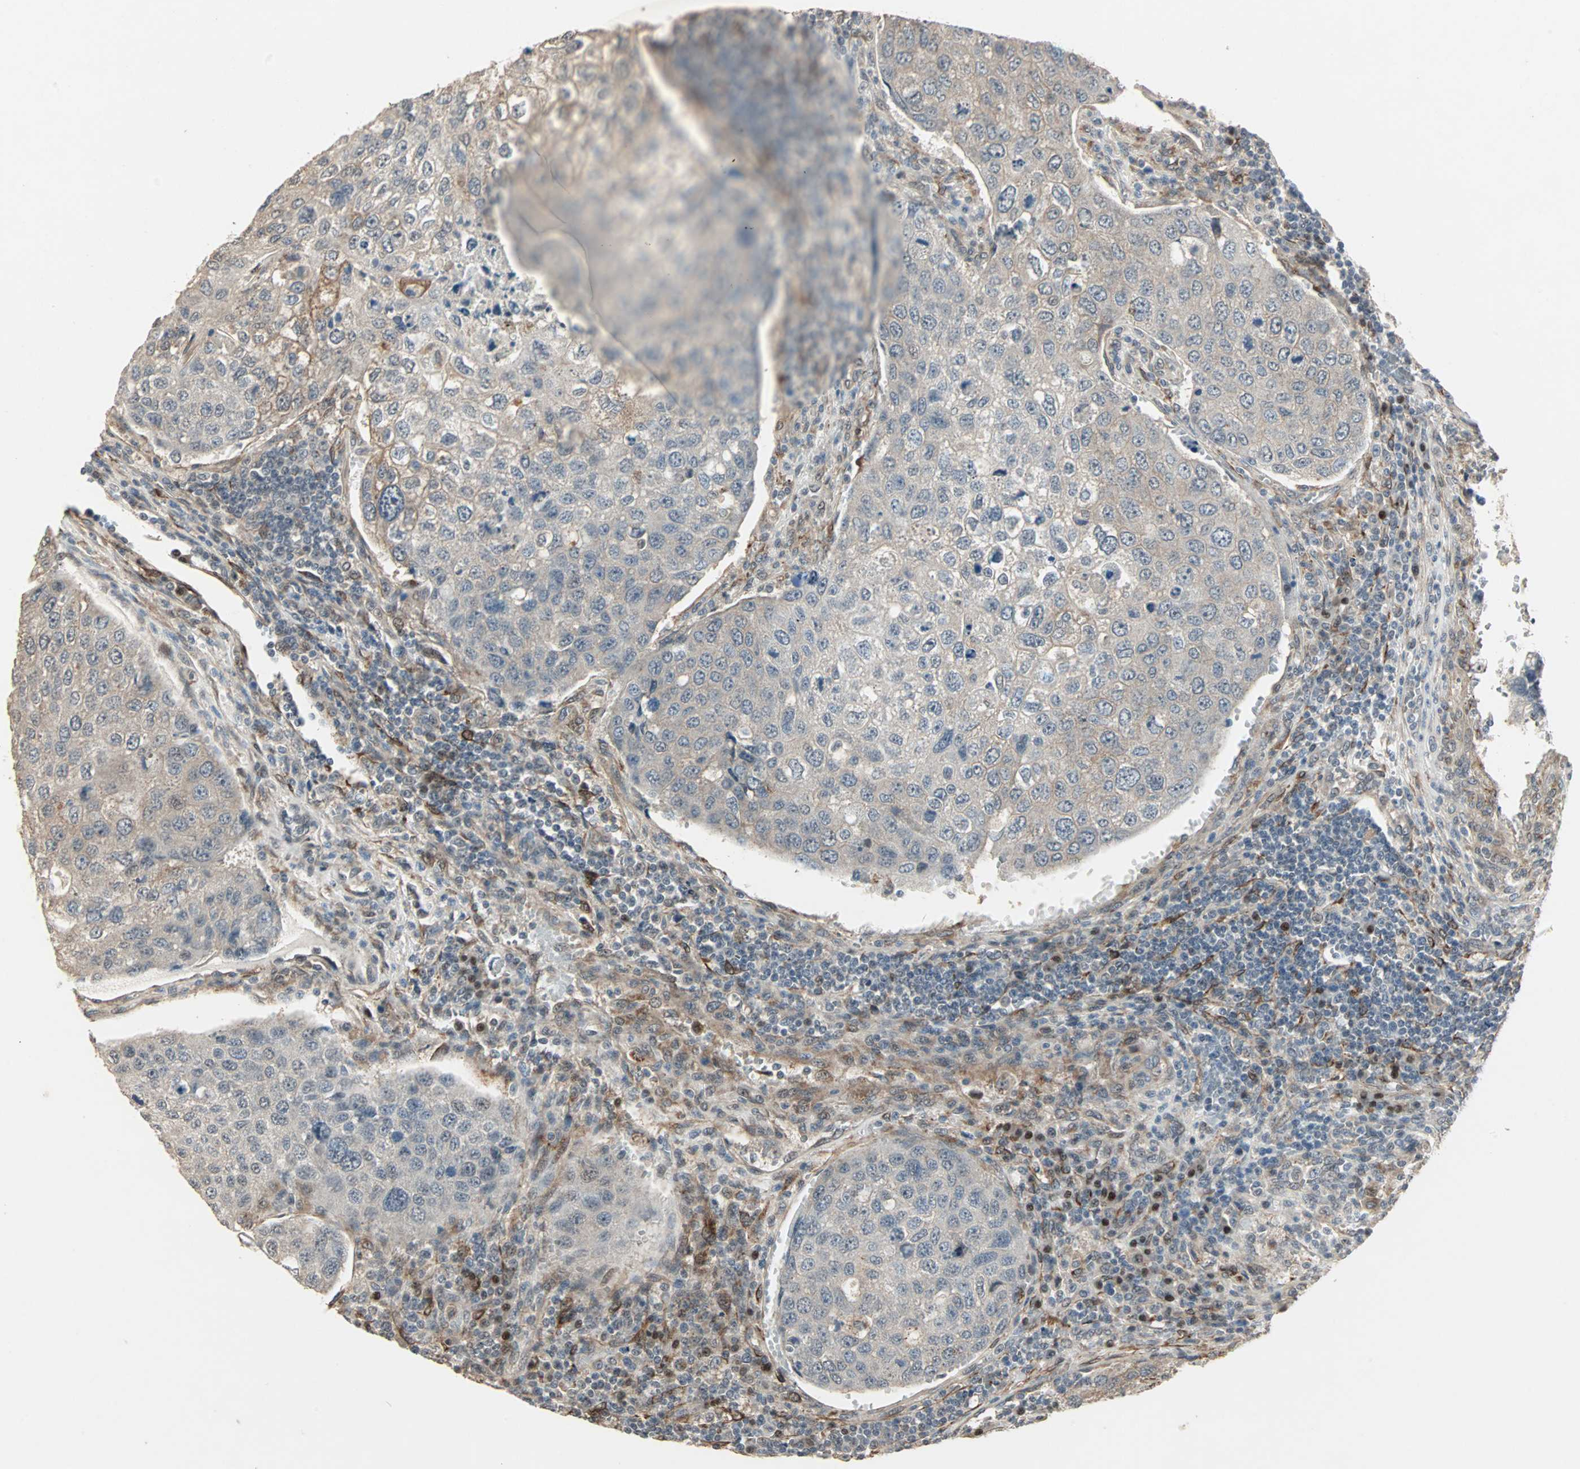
{"staining": {"intensity": "negative", "quantity": "none", "location": "none"}, "tissue": "urothelial cancer", "cell_type": "Tumor cells", "image_type": "cancer", "snomed": [{"axis": "morphology", "description": "Urothelial carcinoma, High grade"}, {"axis": "topography", "description": "Lymph node"}, {"axis": "topography", "description": "Urinary bladder"}], "caption": "This photomicrograph is of urothelial cancer stained with IHC to label a protein in brown with the nuclei are counter-stained blue. There is no staining in tumor cells. Nuclei are stained in blue.", "gene": "TRPV4", "patient": {"sex": "male", "age": 51}}